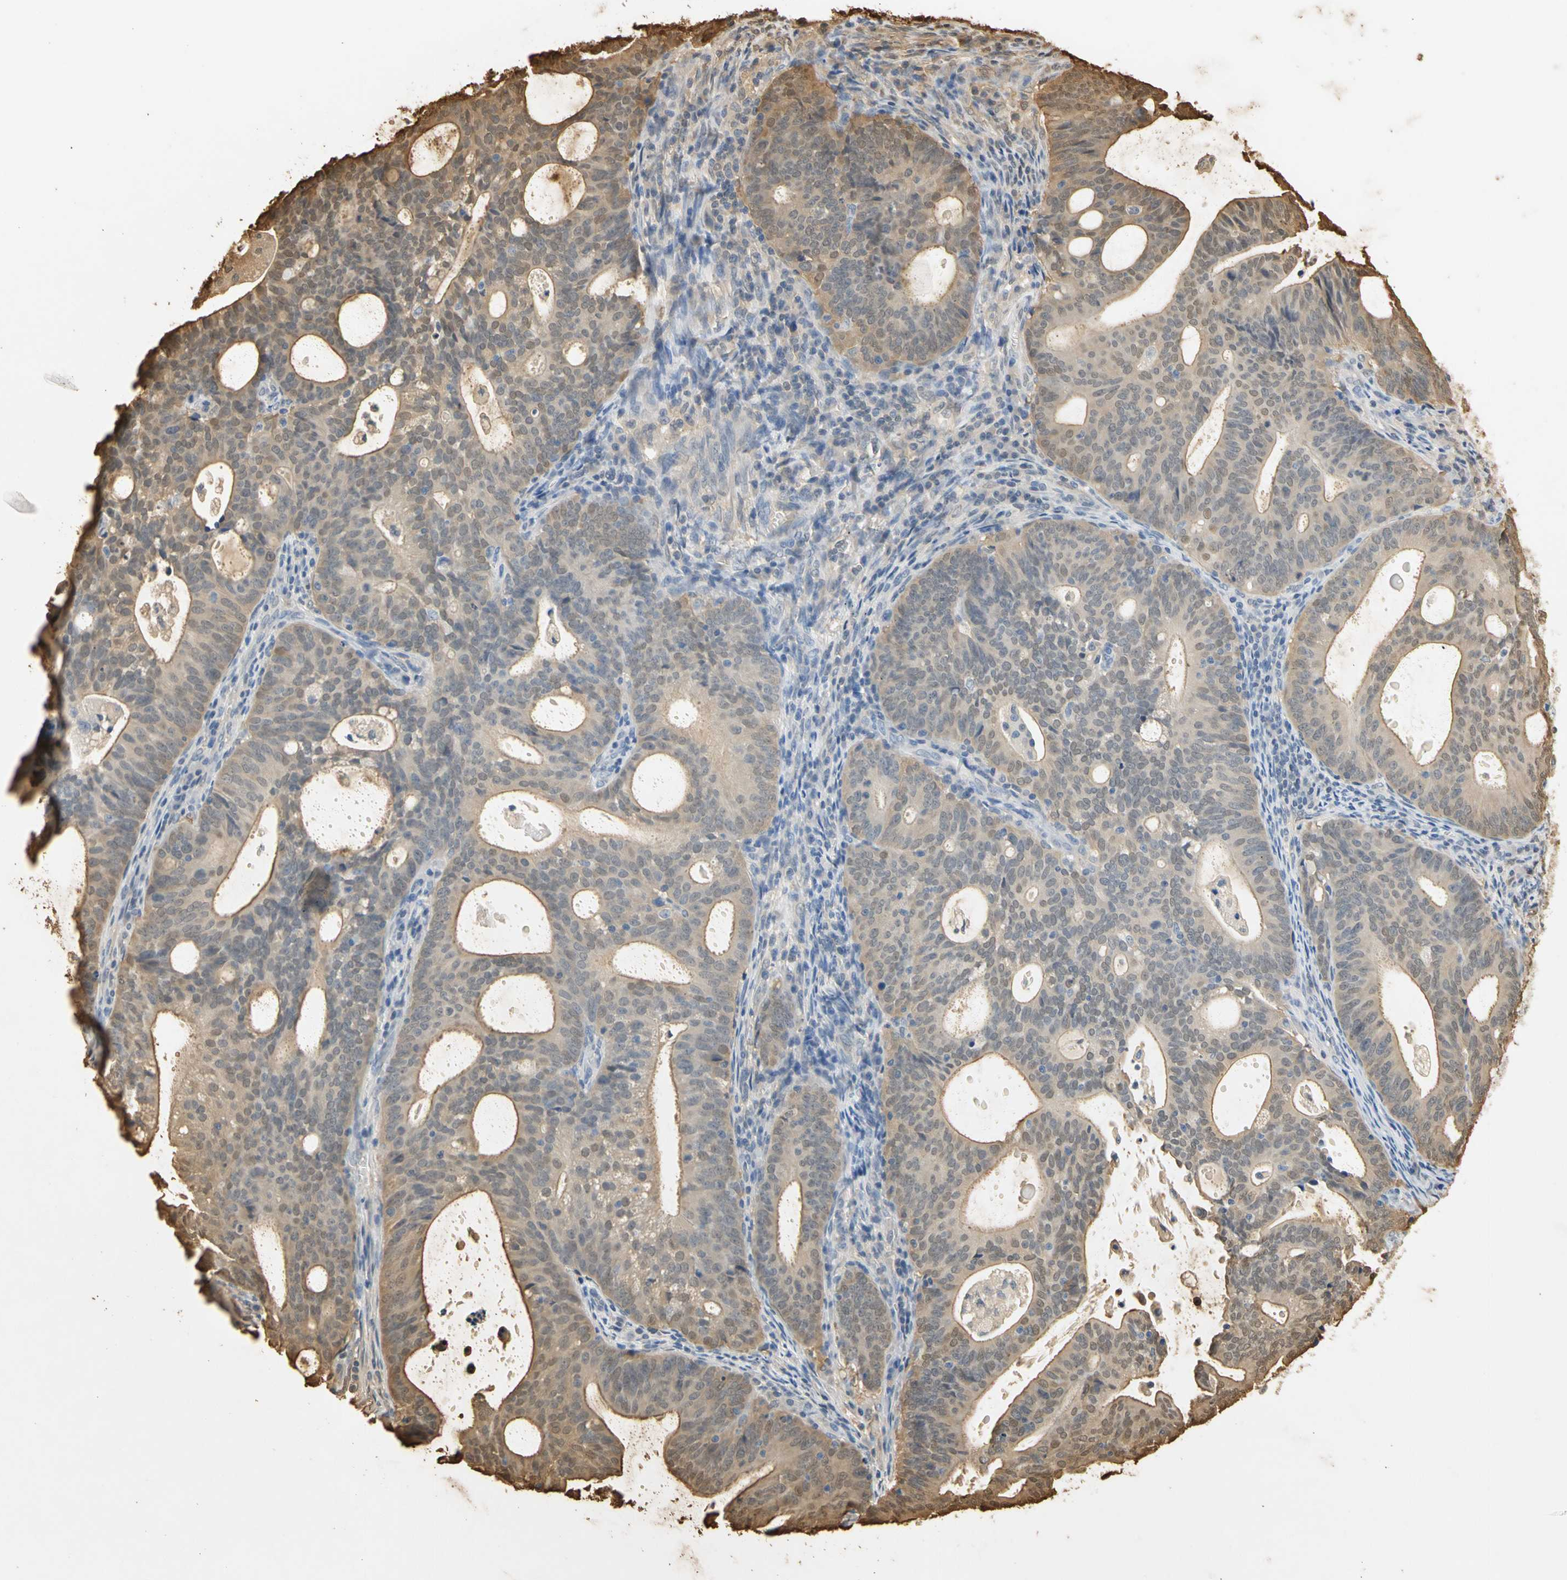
{"staining": {"intensity": "weak", "quantity": ">75%", "location": "cytoplasmic/membranous"}, "tissue": "endometrial cancer", "cell_type": "Tumor cells", "image_type": "cancer", "snomed": [{"axis": "morphology", "description": "Adenocarcinoma, NOS"}, {"axis": "topography", "description": "Uterus"}], "caption": "Weak cytoplasmic/membranous staining is present in approximately >75% of tumor cells in endometrial cancer (adenocarcinoma).", "gene": "S100A6", "patient": {"sex": "female", "age": 83}}